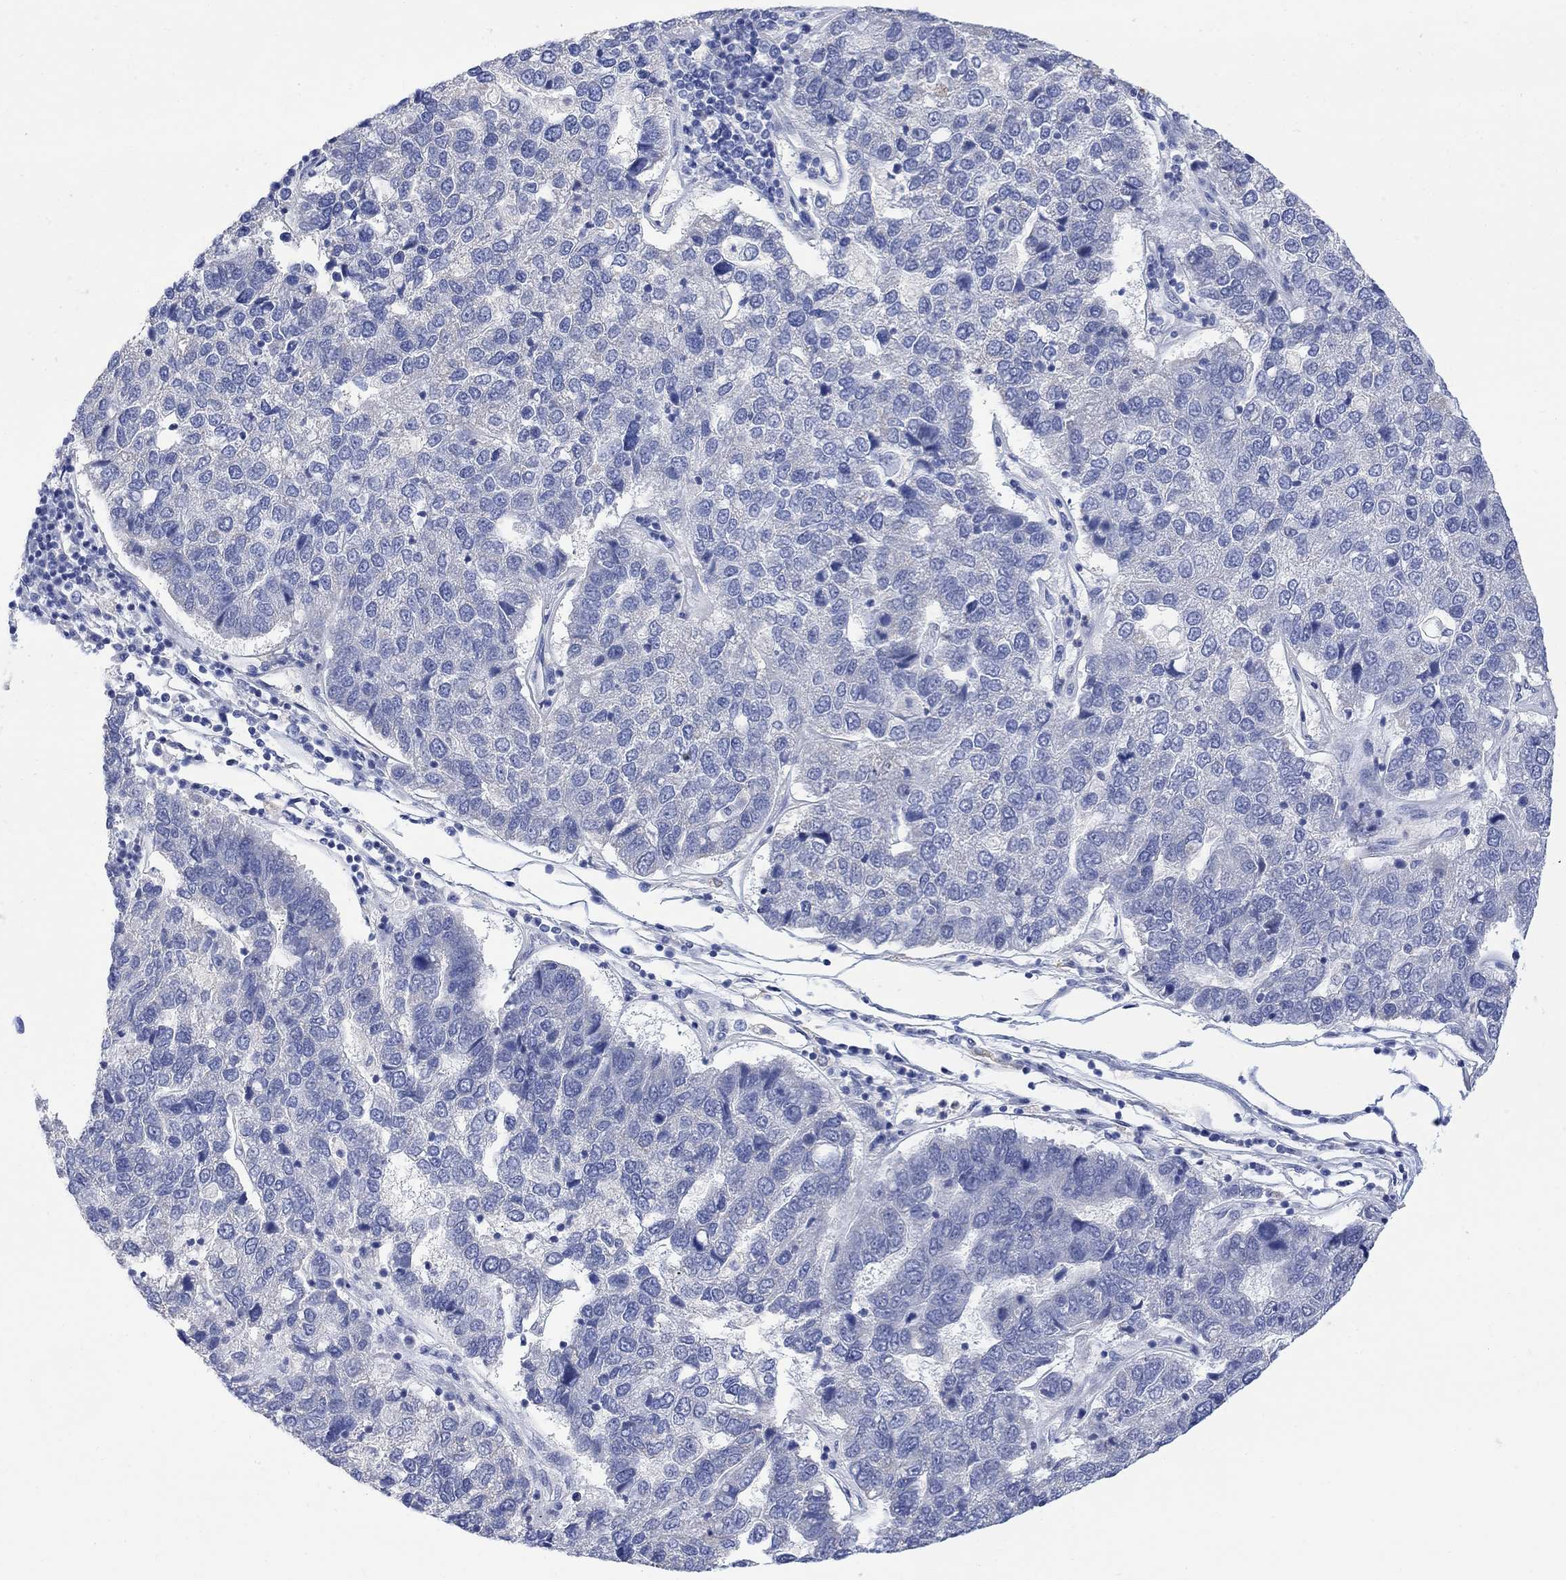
{"staining": {"intensity": "negative", "quantity": "none", "location": "none"}, "tissue": "pancreatic cancer", "cell_type": "Tumor cells", "image_type": "cancer", "snomed": [{"axis": "morphology", "description": "Adenocarcinoma, NOS"}, {"axis": "topography", "description": "Pancreas"}], "caption": "IHC of pancreatic cancer demonstrates no positivity in tumor cells. (DAB immunohistochemistry (IHC), high magnification).", "gene": "FBP2", "patient": {"sex": "female", "age": 61}}